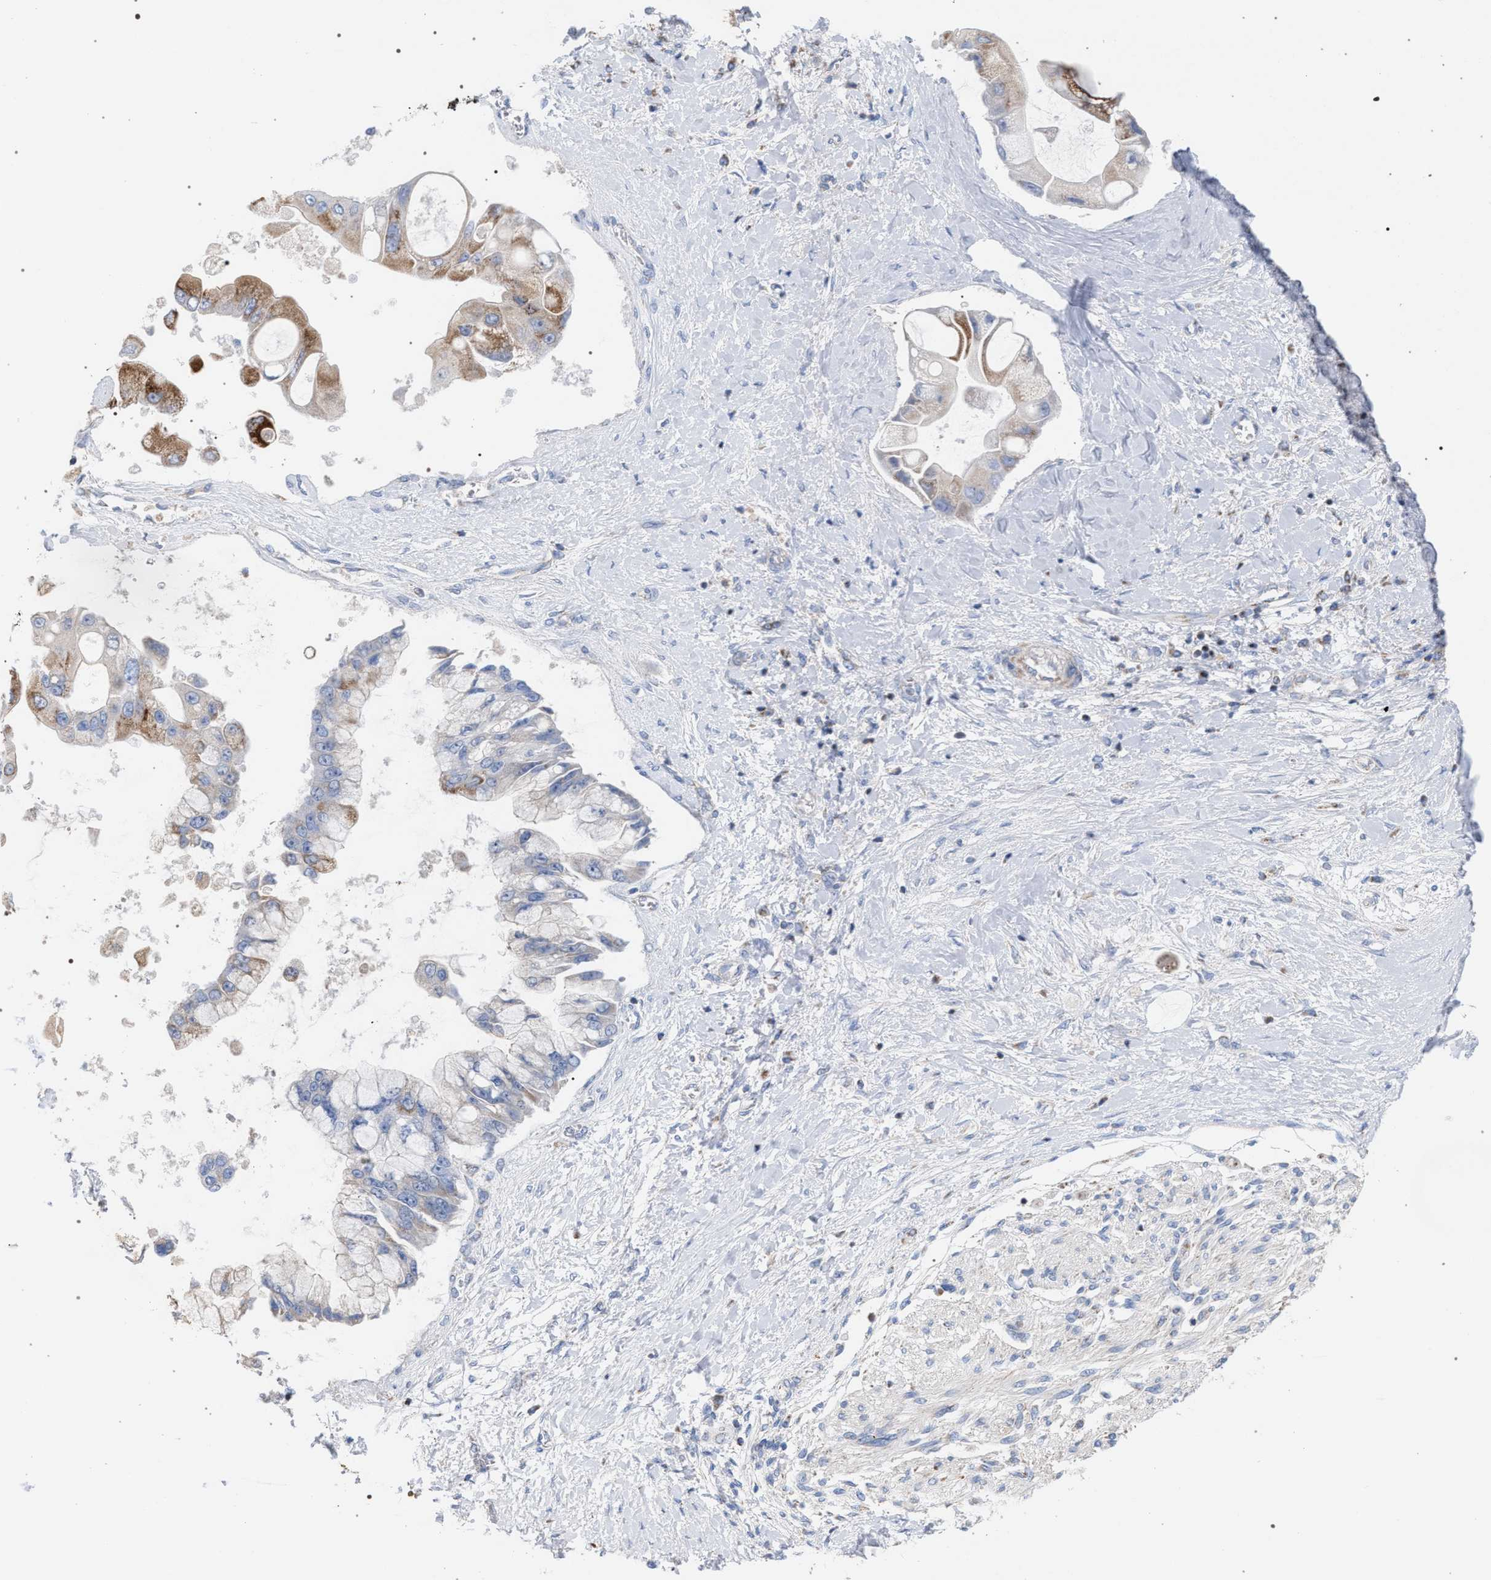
{"staining": {"intensity": "moderate", "quantity": "25%-75%", "location": "cytoplasmic/membranous"}, "tissue": "liver cancer", "cell_type": "Tumor cells", "image_type": "cancer", "snomed": [{"axis": "morphology", "description": "Cholangiocarcinoma"}, {"axis": "topography", "description": "Liver"}], "caption": "Liver cholangiocarcinoma was stained to show a protein in brown. There is medium levels of moderate cytoplasmic/membranous positivity in about 25%-75% of tumor cells.", "gene": "ECI2", "patient": {"sex": "male", "age": 50}}